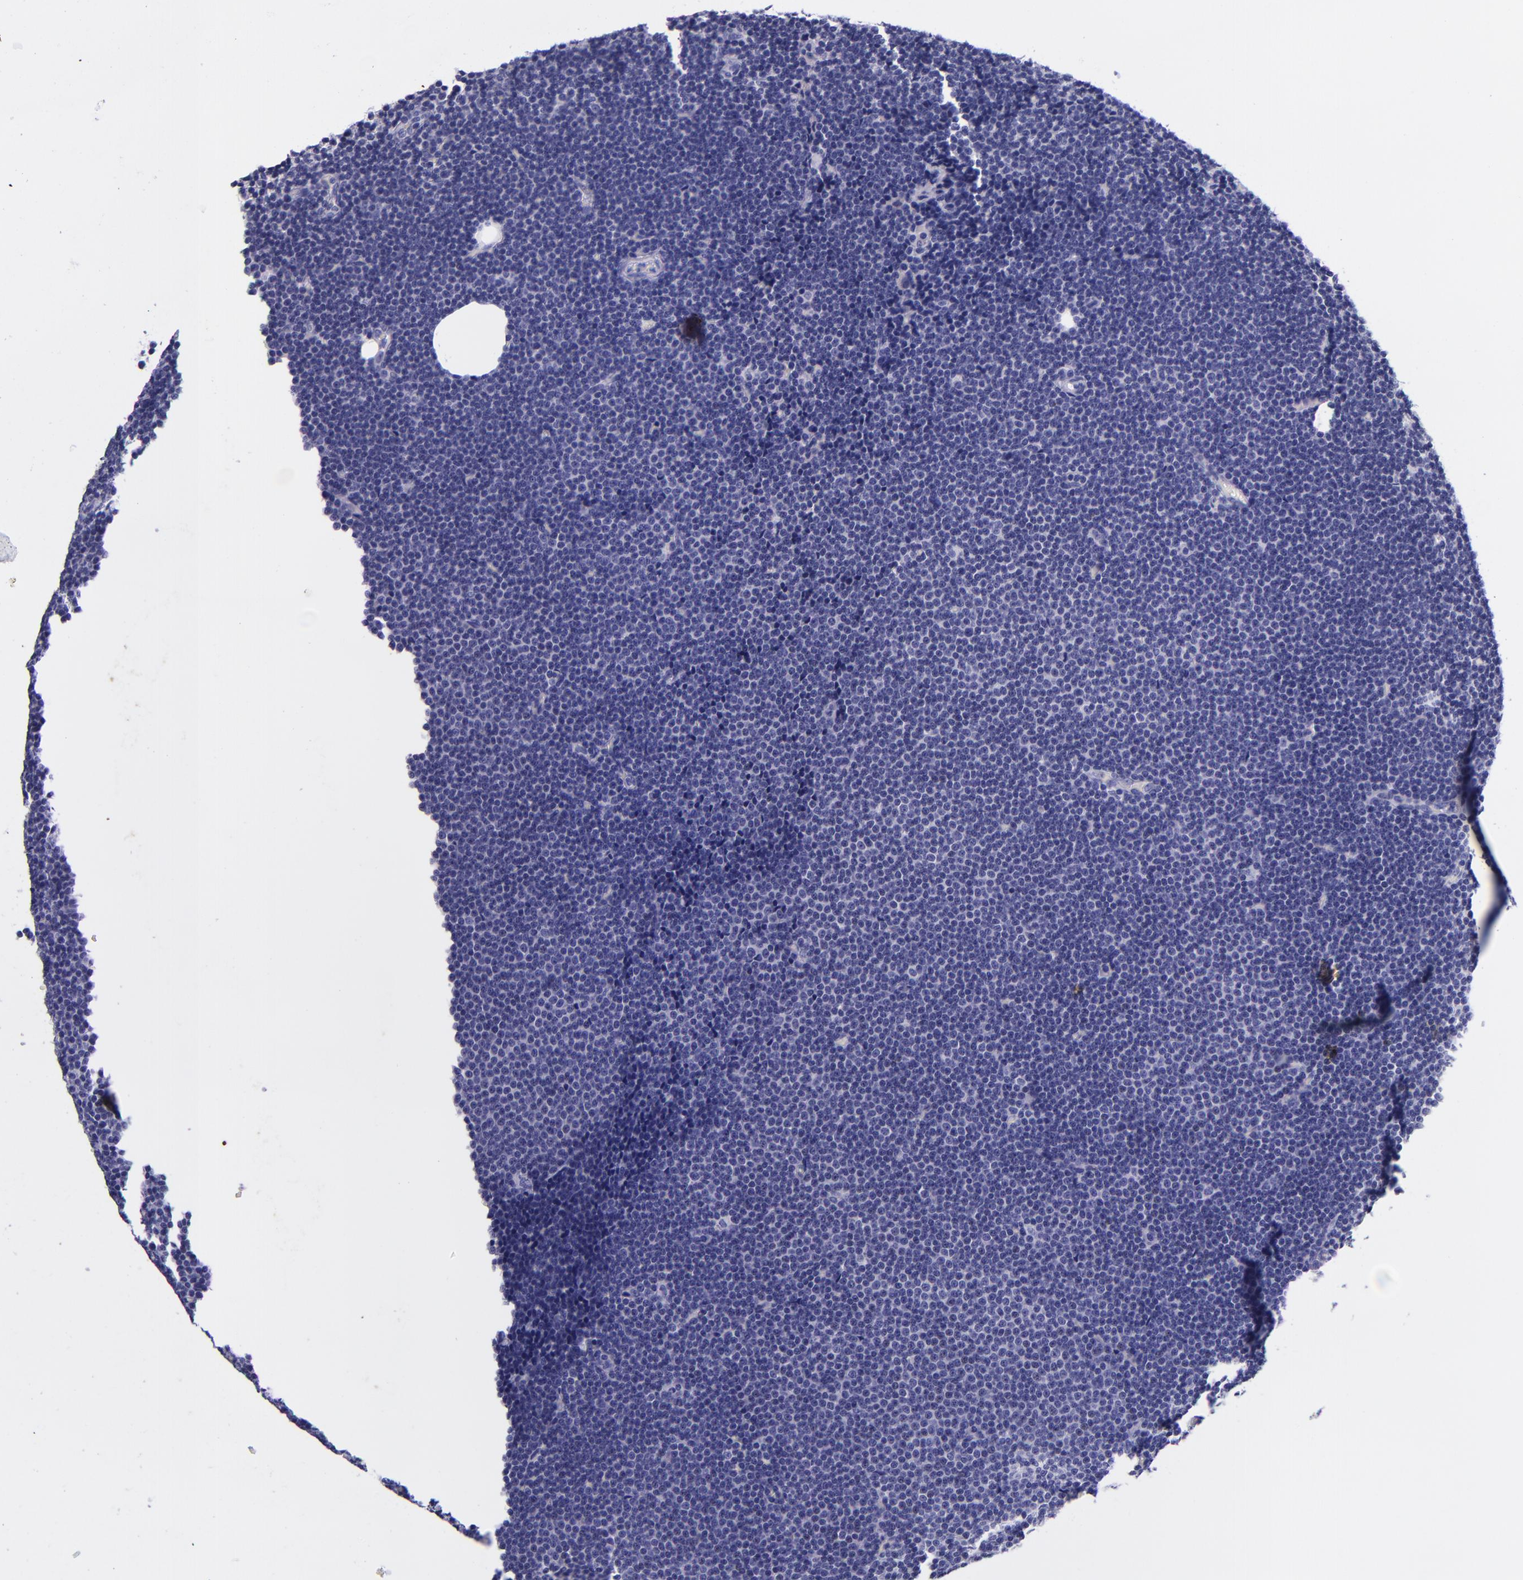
{"staining": {"intensity": "negative", "quantity": "none", "location": "none"}, "tissue": "lymphoma", "cell_type": "Tumor cells", "image_type": "cancer", "snomed": [{"axis": "morphology", "description": "Malignant lymphoma, non-Hodgkin's type, Low grade"}, {"axis": "topography", "description": "Lymph node"}], "caption": "The photomicrograph demonstrates no significant positivity in tumor cells of lymphoma.", "gene": "KRT4", "patient": {"sex": "female", "age": 73}}